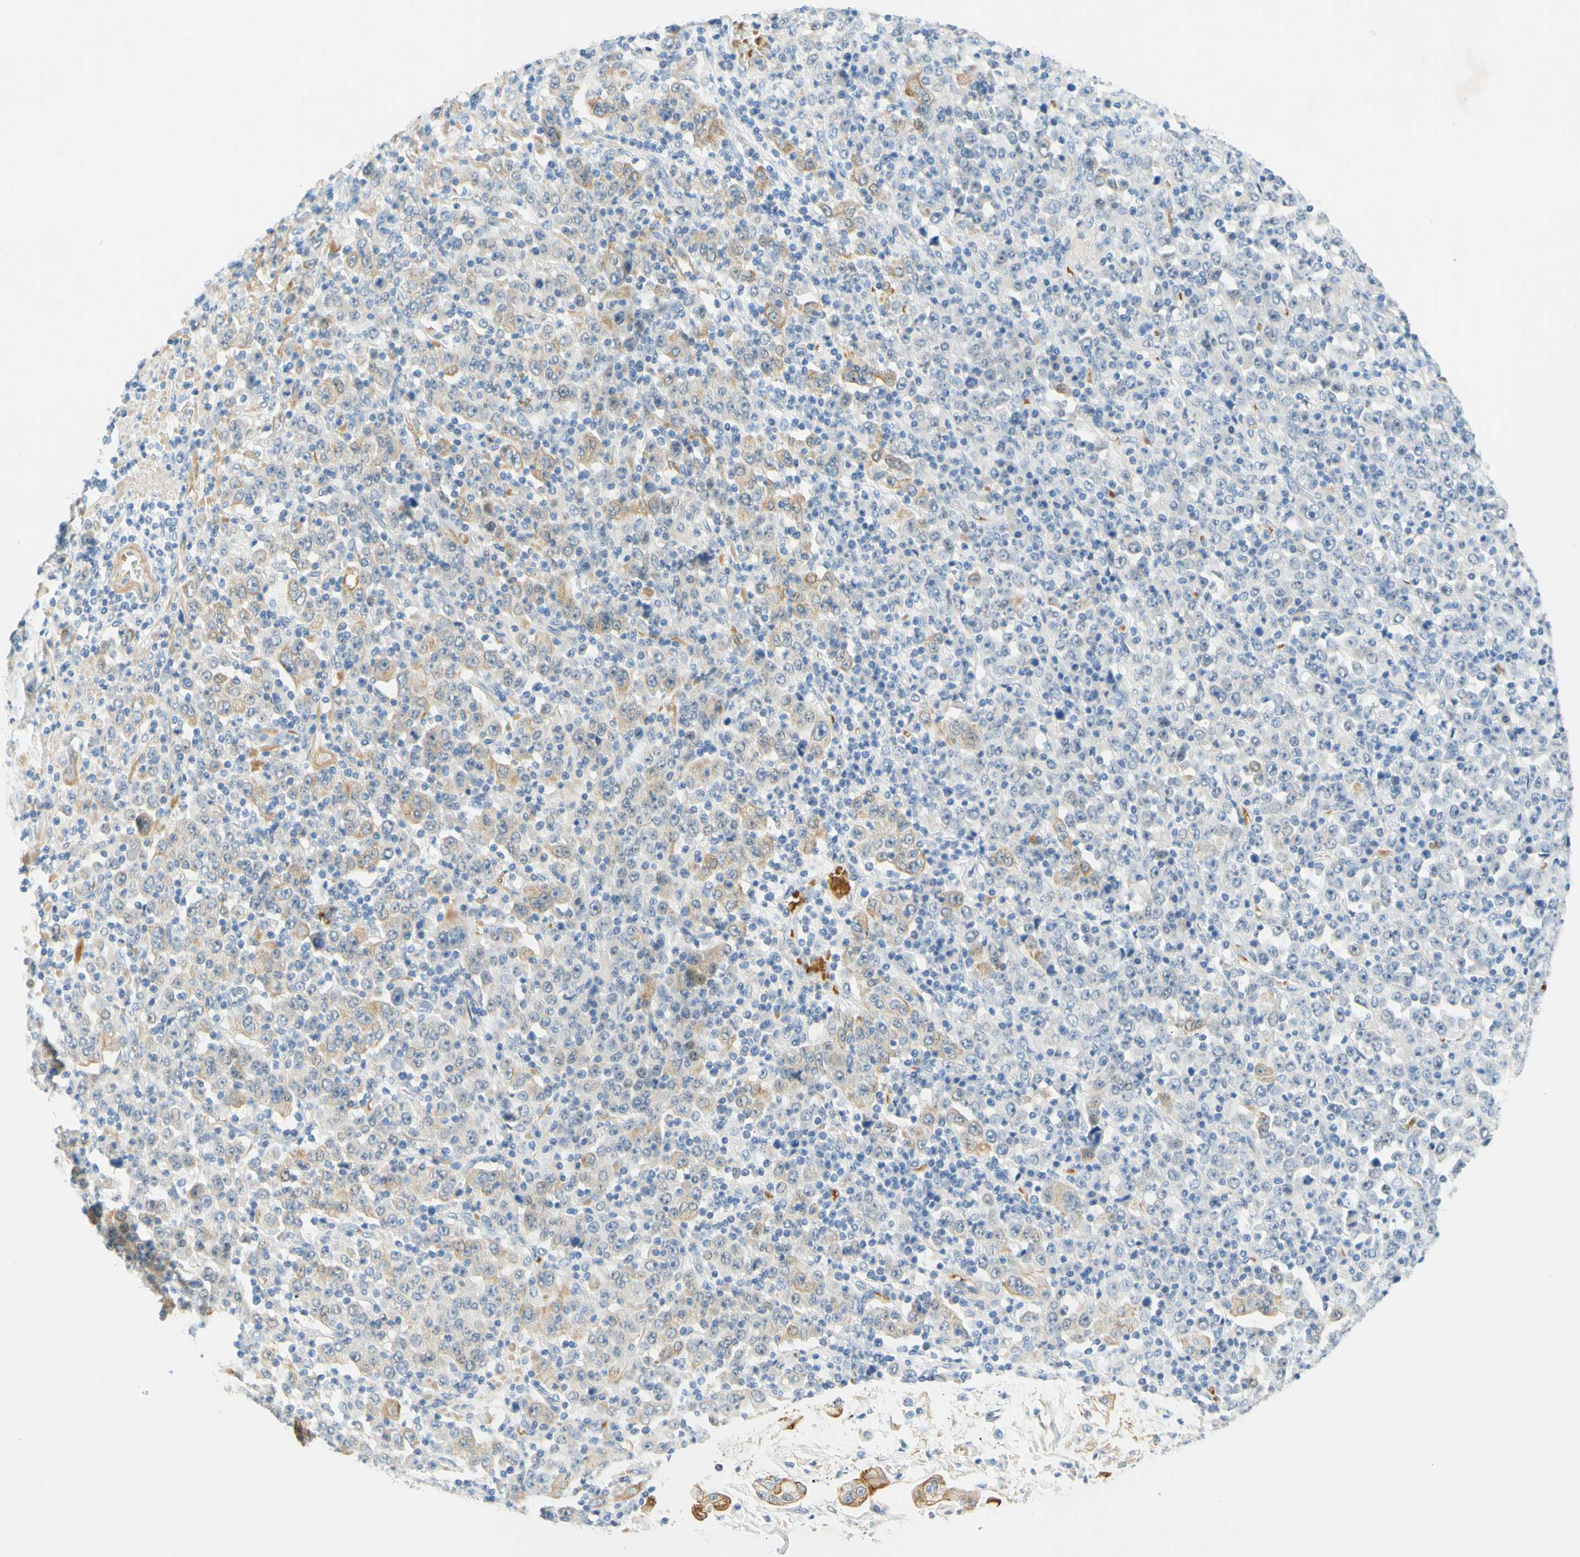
{"staining": {"intensity": "moderate", "quantity": "25%-75%", "location": "cytoplasmic/membranous"}, "tissue": "stomach cancer", "cell_type": "Tumor cells", "image_type": "cancer", "snomed": [{"axis": "morphology", "description": "Normal tissue, NOS"}, {"axis": "morphology", "description": "Adenocarcinoma, NOS"}, {"axis": "topography", "description": "Stomach, upper"}, {"axis": "topography", "description": "Stomach"}], "caption": "This is an image of immunohistochemistry staining of stomach cancer, which shows moderate expression in the cytoplasmic/membranous of tumor cells.", "gene": "ENTREP2", "patient": {"sex": "male", "age": 59}}